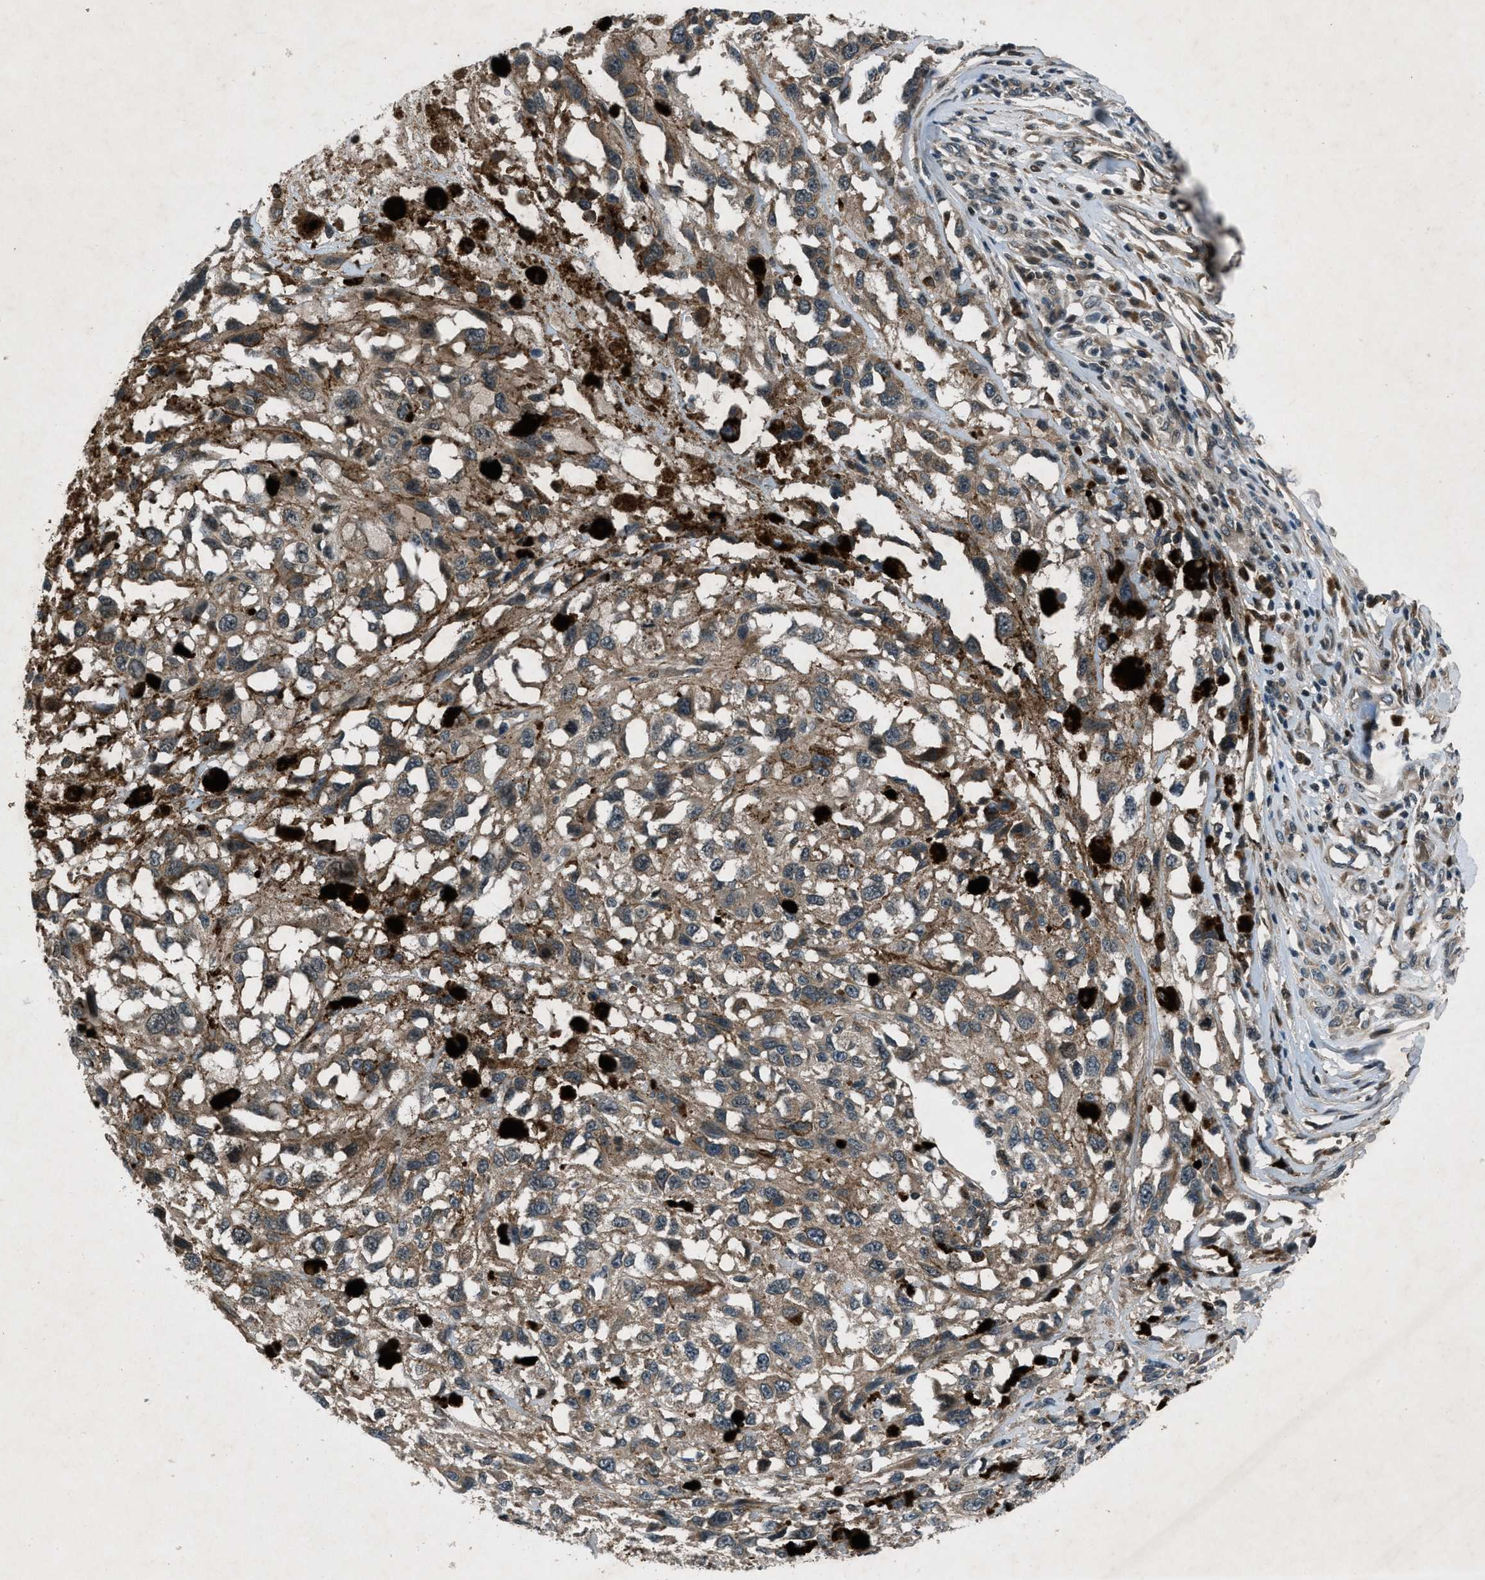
{"staining": {"intensity": "moderate", "quantity": ">75%", "location": "cytoplasmic/membranous"}, "tissue": "melanoma", "cell_type": "Tumor cells", "image_type": "cancer", "snomed": [{"axis": "morphology", "description": "Malignant melanoma, Metastatic site"}, {"axis": "topography", "description": "Lymph node"}], "caption": "The image exhibits a brown stain indicating the presence of a protein in the cytoplasmic/membranous of tumor cells in malignant melanoma (metastatic site).", "gene": "EPSTI1", "patient": {"sex": "male", "age": 59}}